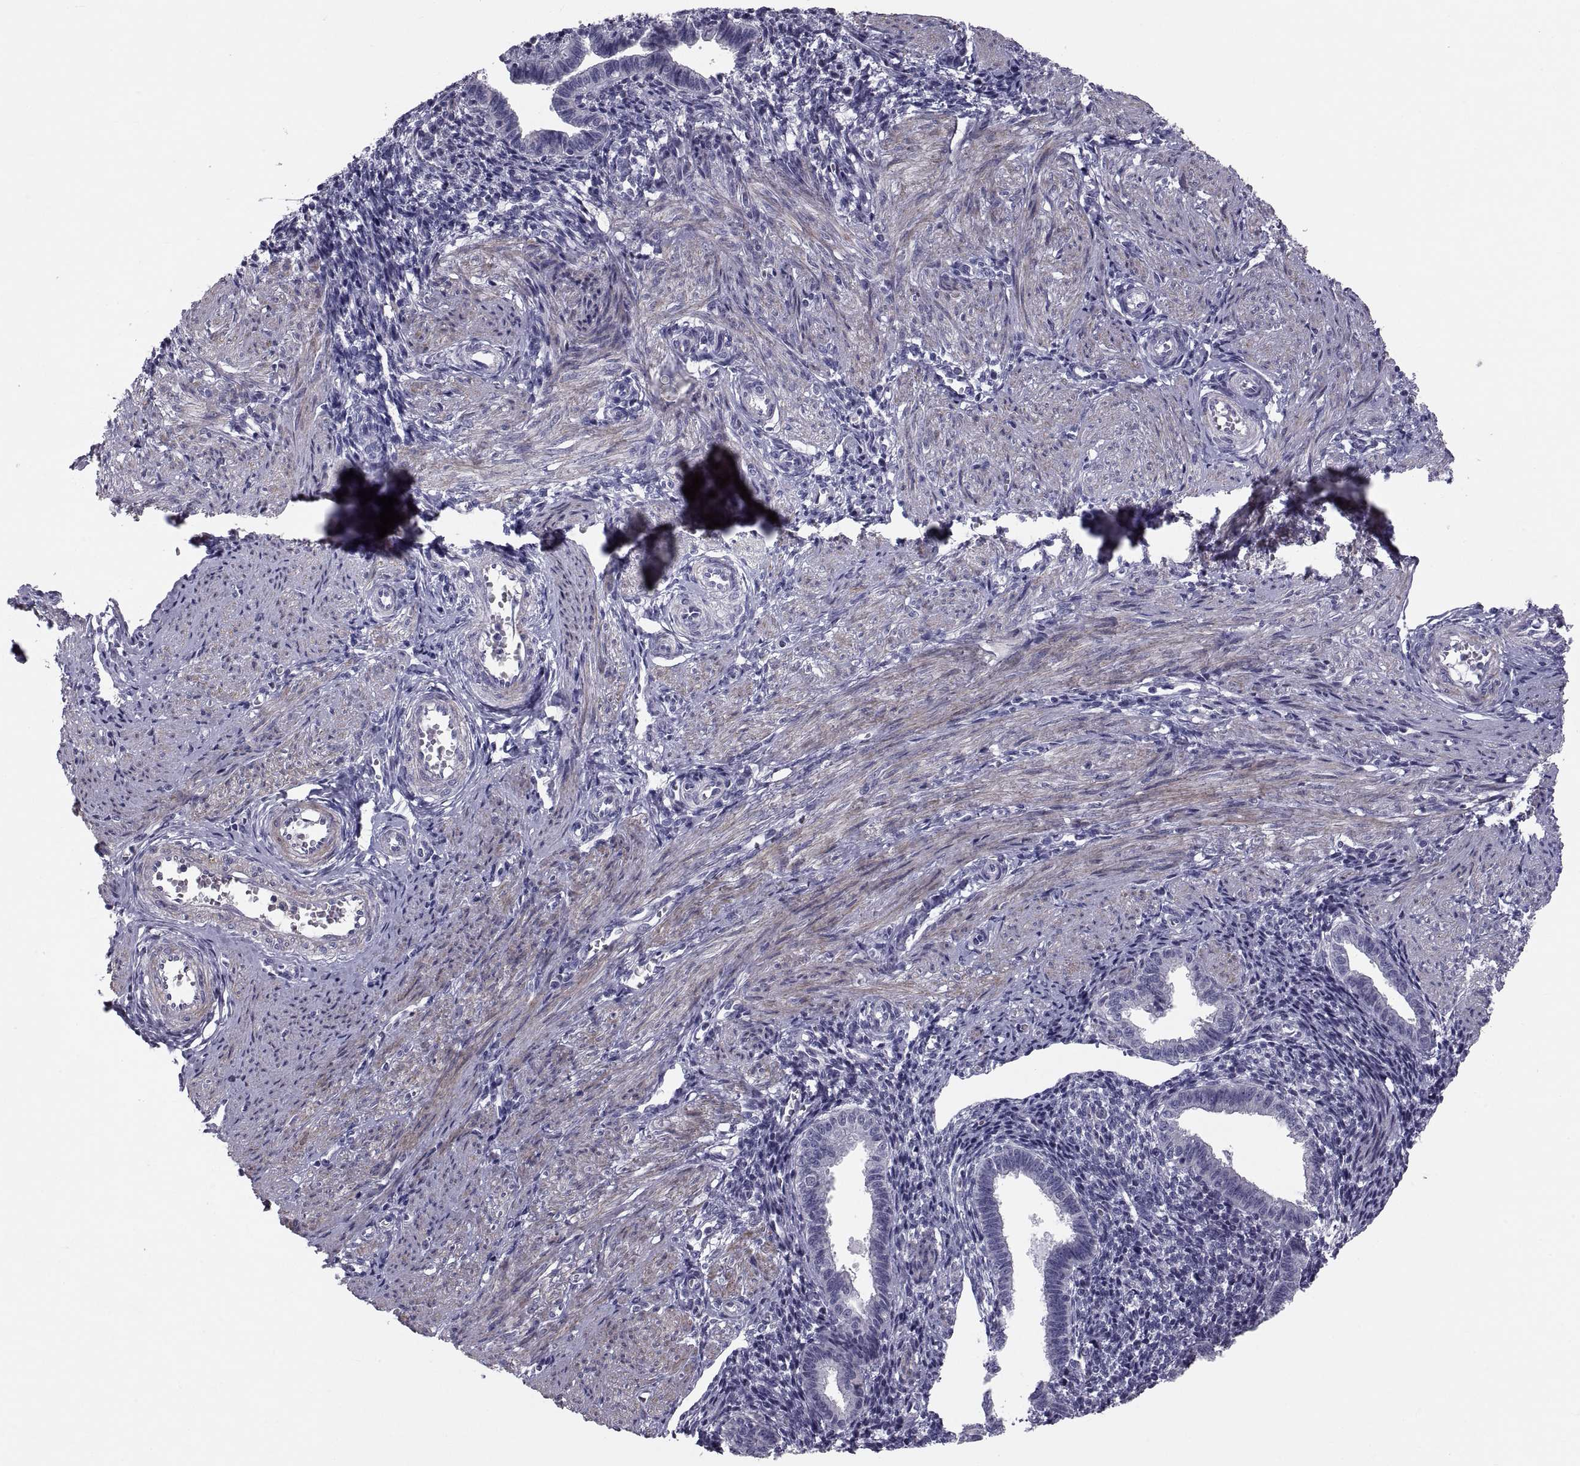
{"staining": {"intensity": "negative", "quantity": "none", "location": "none"}, "tissue": "endometrium", "cell_type": "Cells in endometrial stroma", "image_type": "normal", "snomed": [{"axis": "morphology", "description": "Normal tissue, NOS"}, {"axis": "topography", "description": "Endometrium"}], "caption": "DAB (3,3'-diaminobenzidine) immunohistochemical staining of unremarkable endometrium shows no significant expression in cells in endometrial stroma.", "gene": "PDZRN4", "patient": {"sex": "female", "age": 37}}